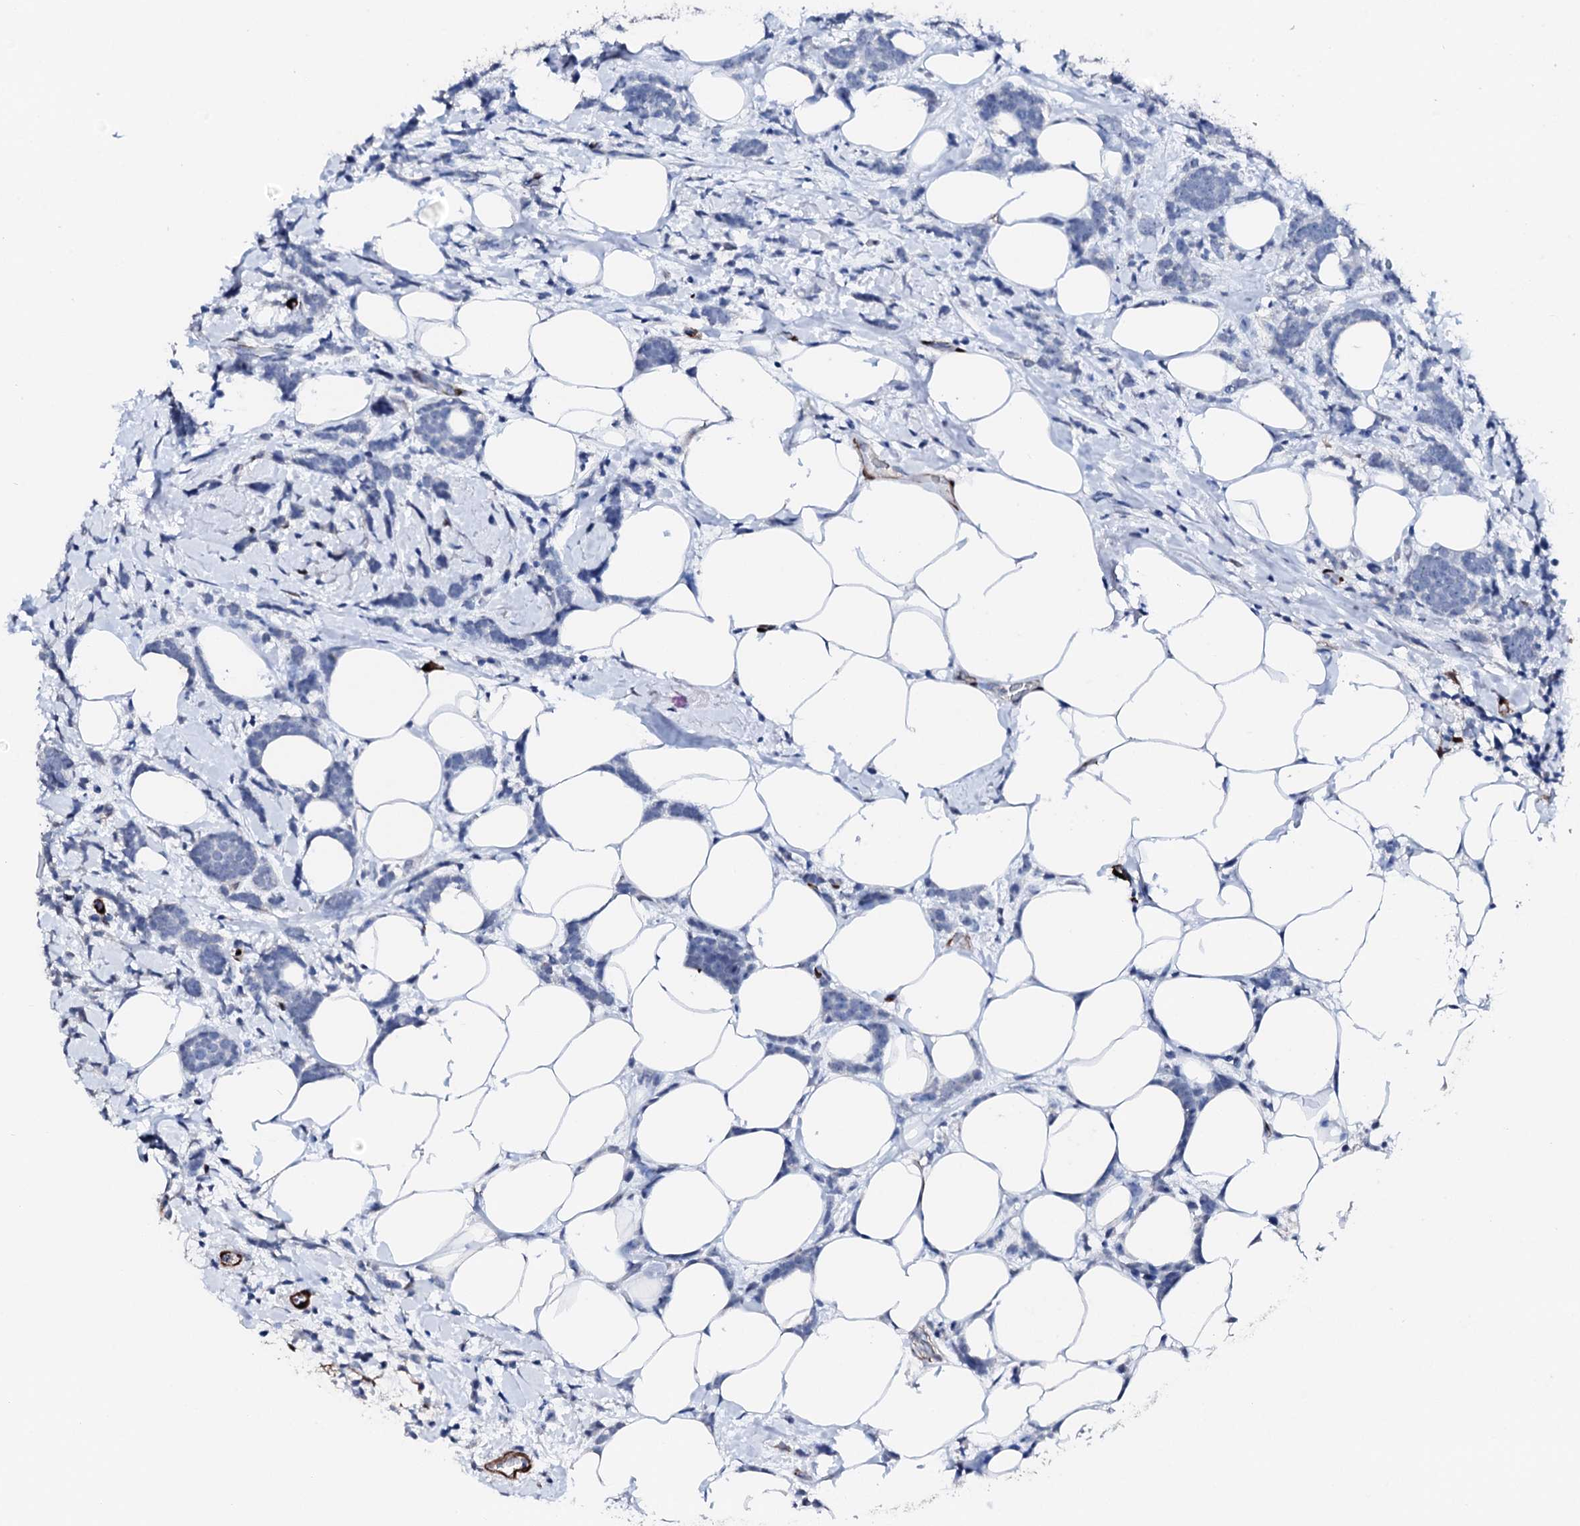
{"staining": {"intensity": "negative", "quantity": "none", "location": "none"}, "tissue": "breast cancer", "cell_type": "Tumor cells", "image_type": "cancer", "snomed": [{"axis": "morphology", "description": "Lobular carcinoma"}, {"axis": "topography", "description": "Breast"}], "caption": "There is no significant staining in tumor cells of breast cancer (lobular carcinoma).", "gene": "NRIP2", "patient": {"sex": "female", "age": 58}}